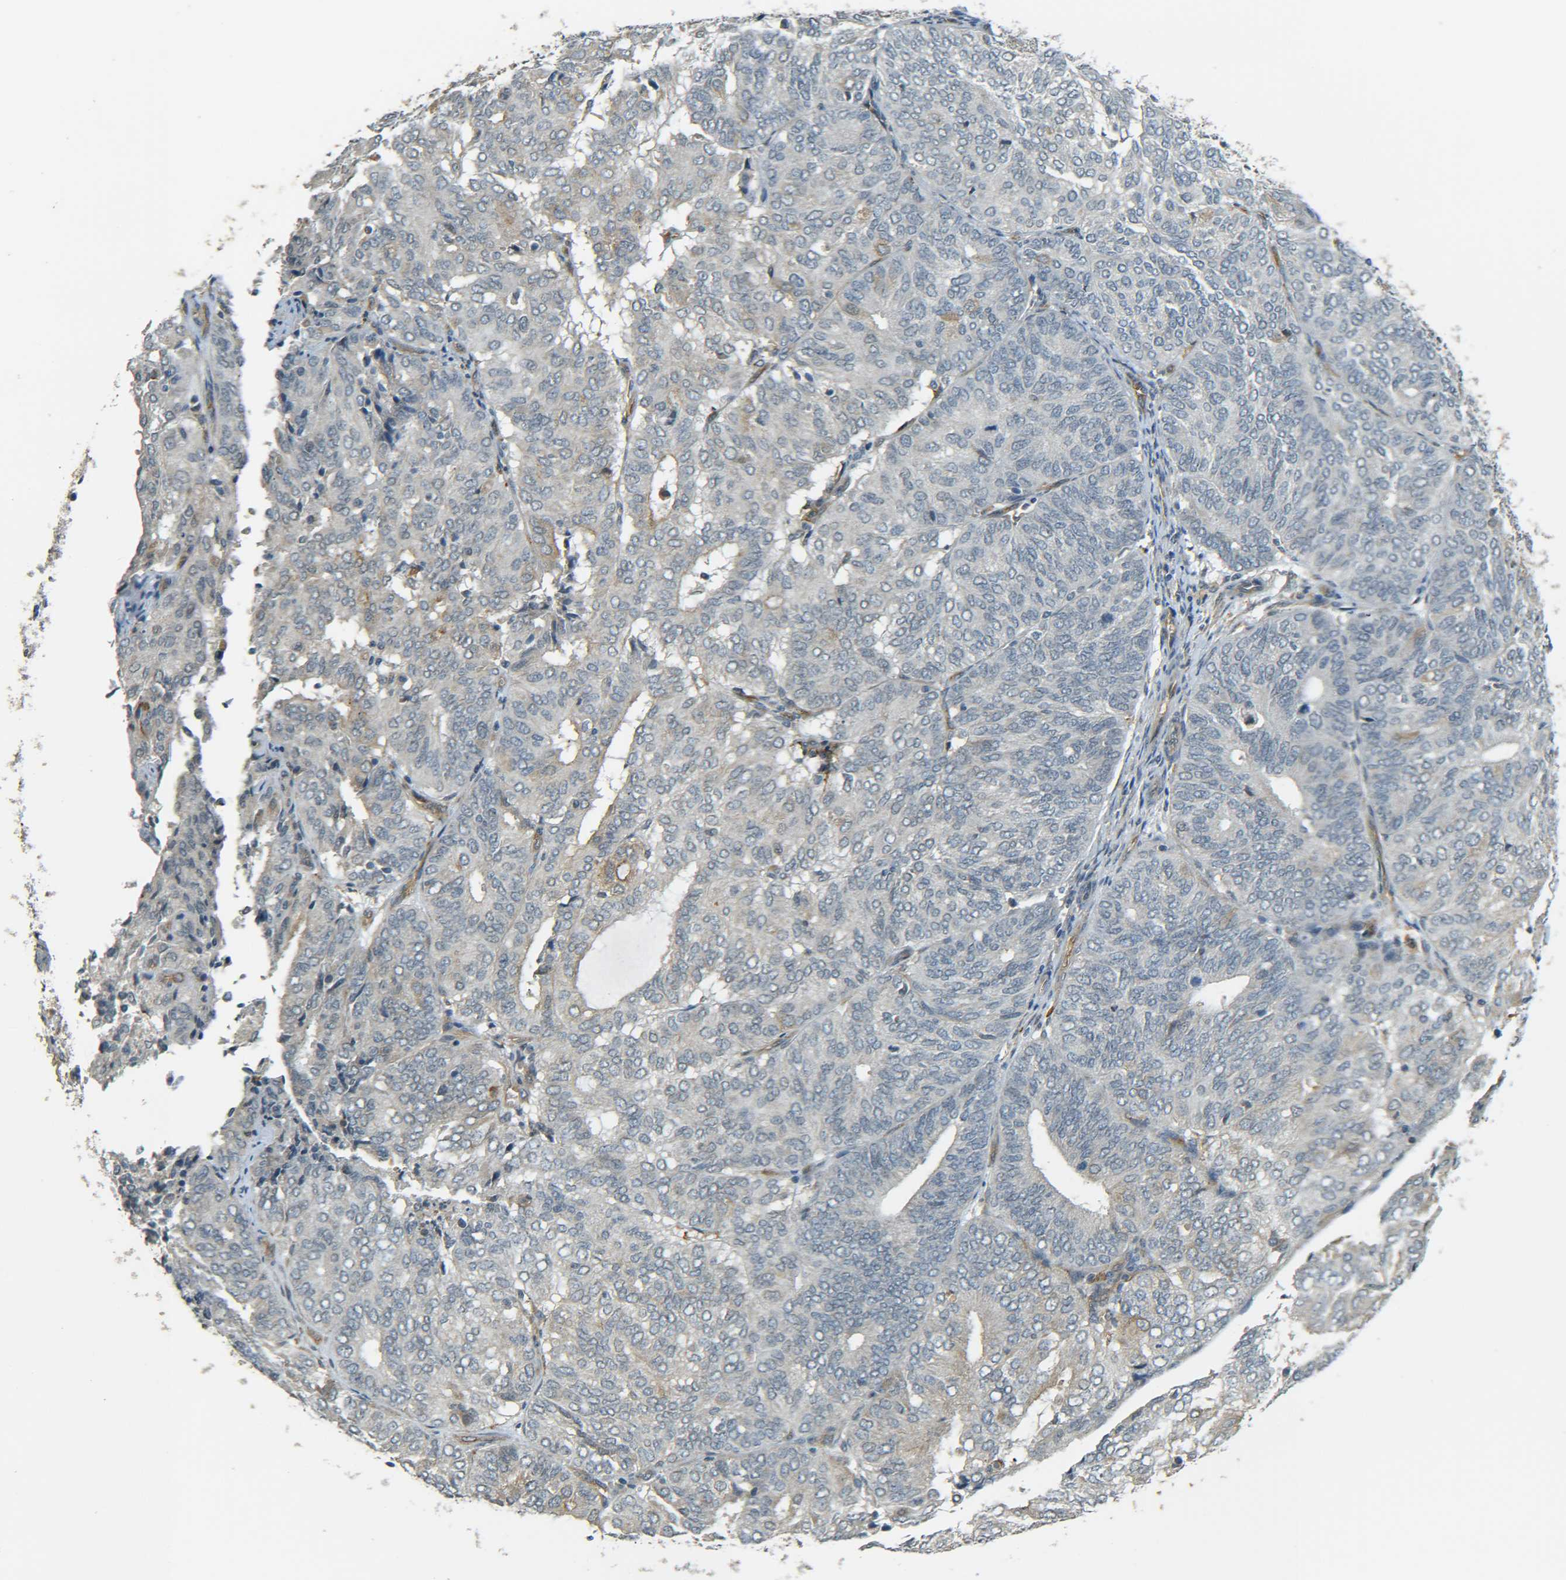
{"staining": {"intensity": "negative", "quantity": "none", "location": "none"}, "tissue": "endometrial cancer", "cell_type": "Tumor cells", "image_type": "cancer", "snomed": [{"axis": "morphology", "description": "Adenocarcinoma, NOS"}, {"axis": "topography", "description": "Uterus"}], "caption": "DAB immunohistochemical staining of human endometrial cancer (adenocarcinoma) reveals no significant staining in tumor cells.", "gene": "DAB2", "patient": {"sex": "female", "age": 60}}